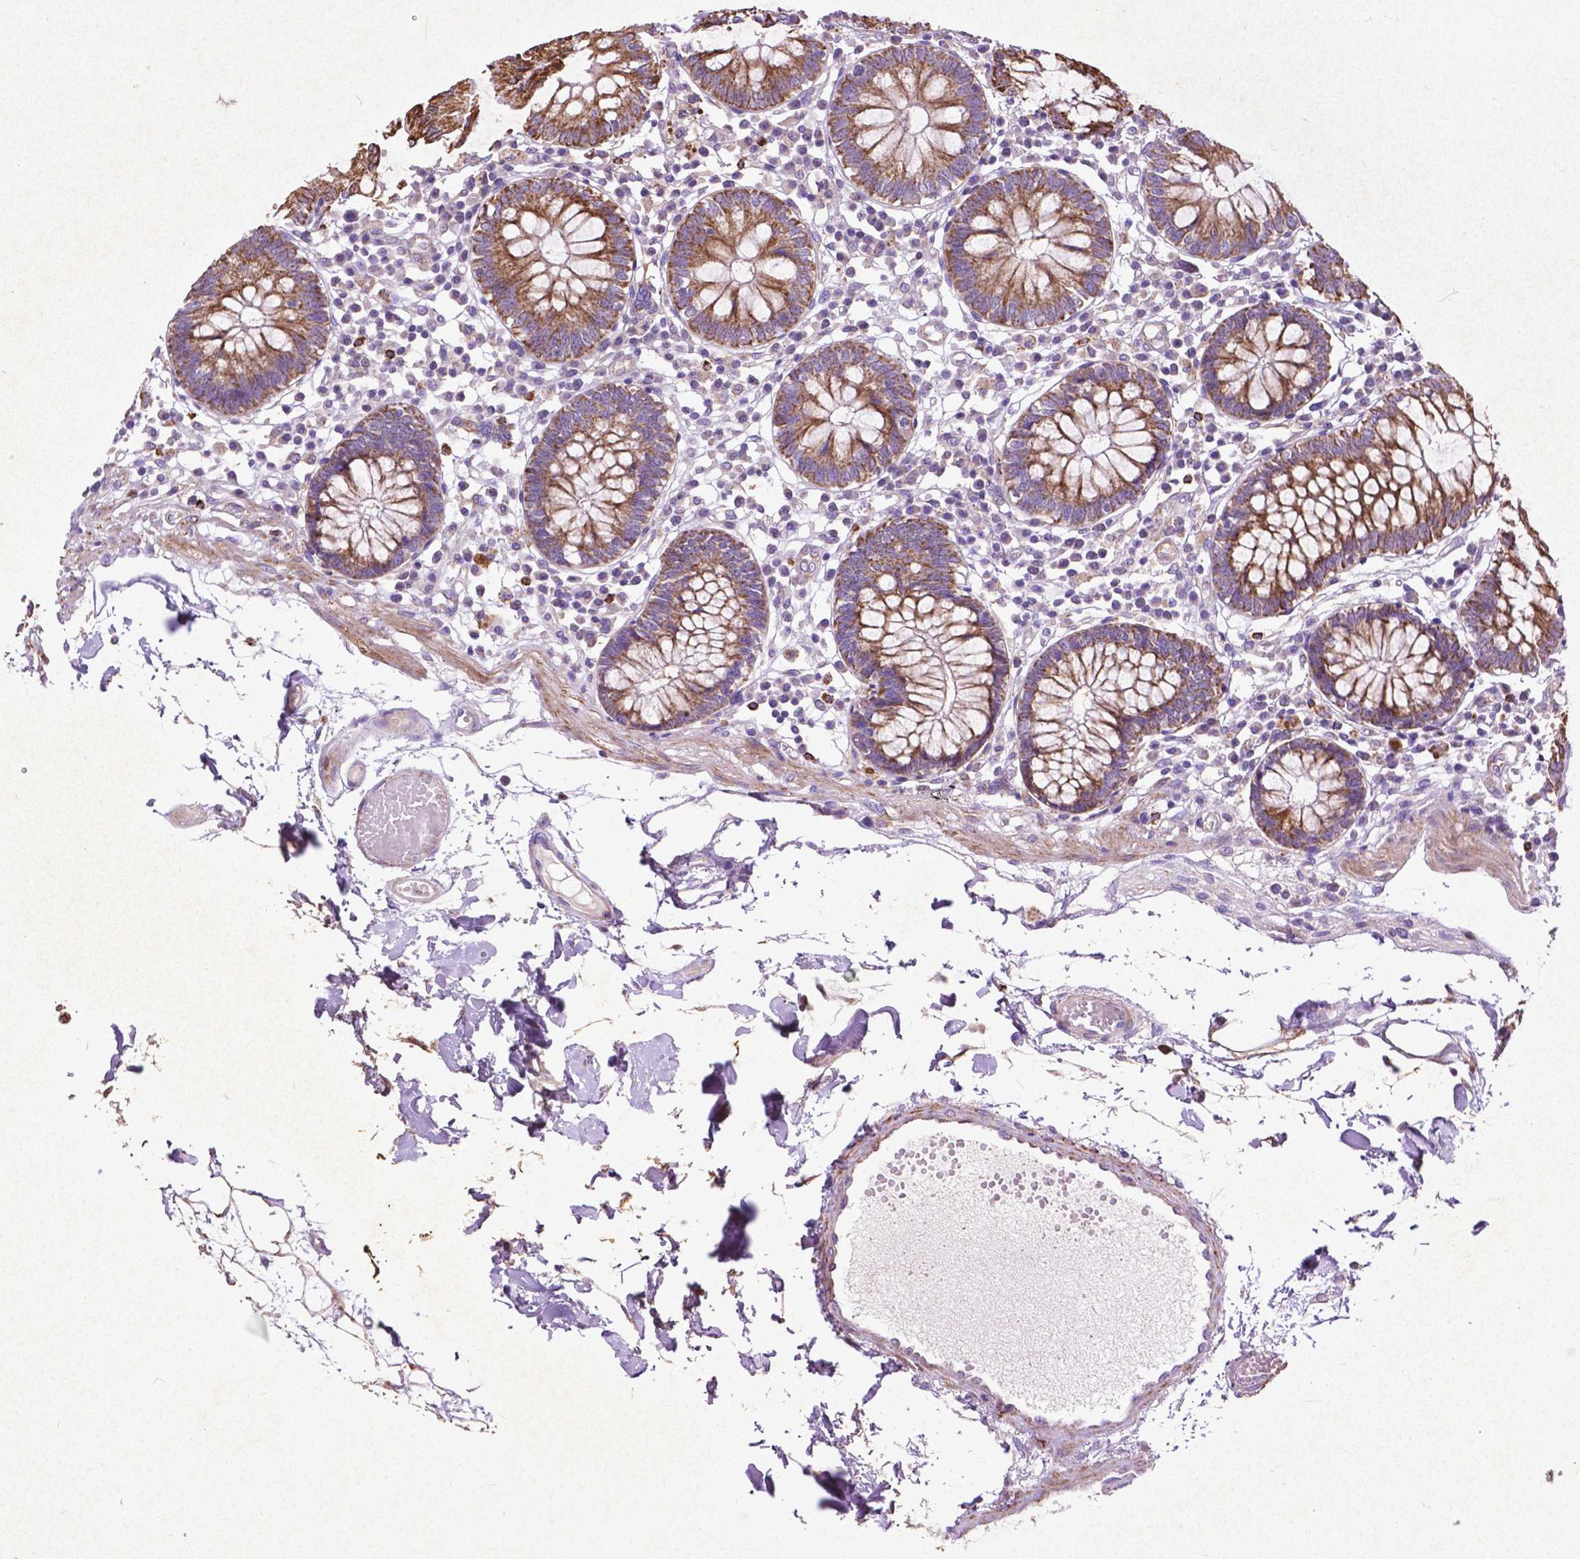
{"staining": {"intensity": "weak", "quantity": "<25%", "location": "cytoplasmic/membranous"}, "tissue": "colon", "cell_type": "Endothelial cells", "image_type": "normal", "snomed": [{"axis": "morphology", "description": "Normal tissue, NOS"}, {"axis": "morphology", "description": "Adenocarcinoma, NOS"}, {"axis": "topography", "description": "Colon"}], "caption": "This is an immunohistochemistry (IHC) histopathology image of normal colon. There is no expression in endothelial cells.", "gene": "THEGL", "patient": {"sex": "male", "age": 83}}